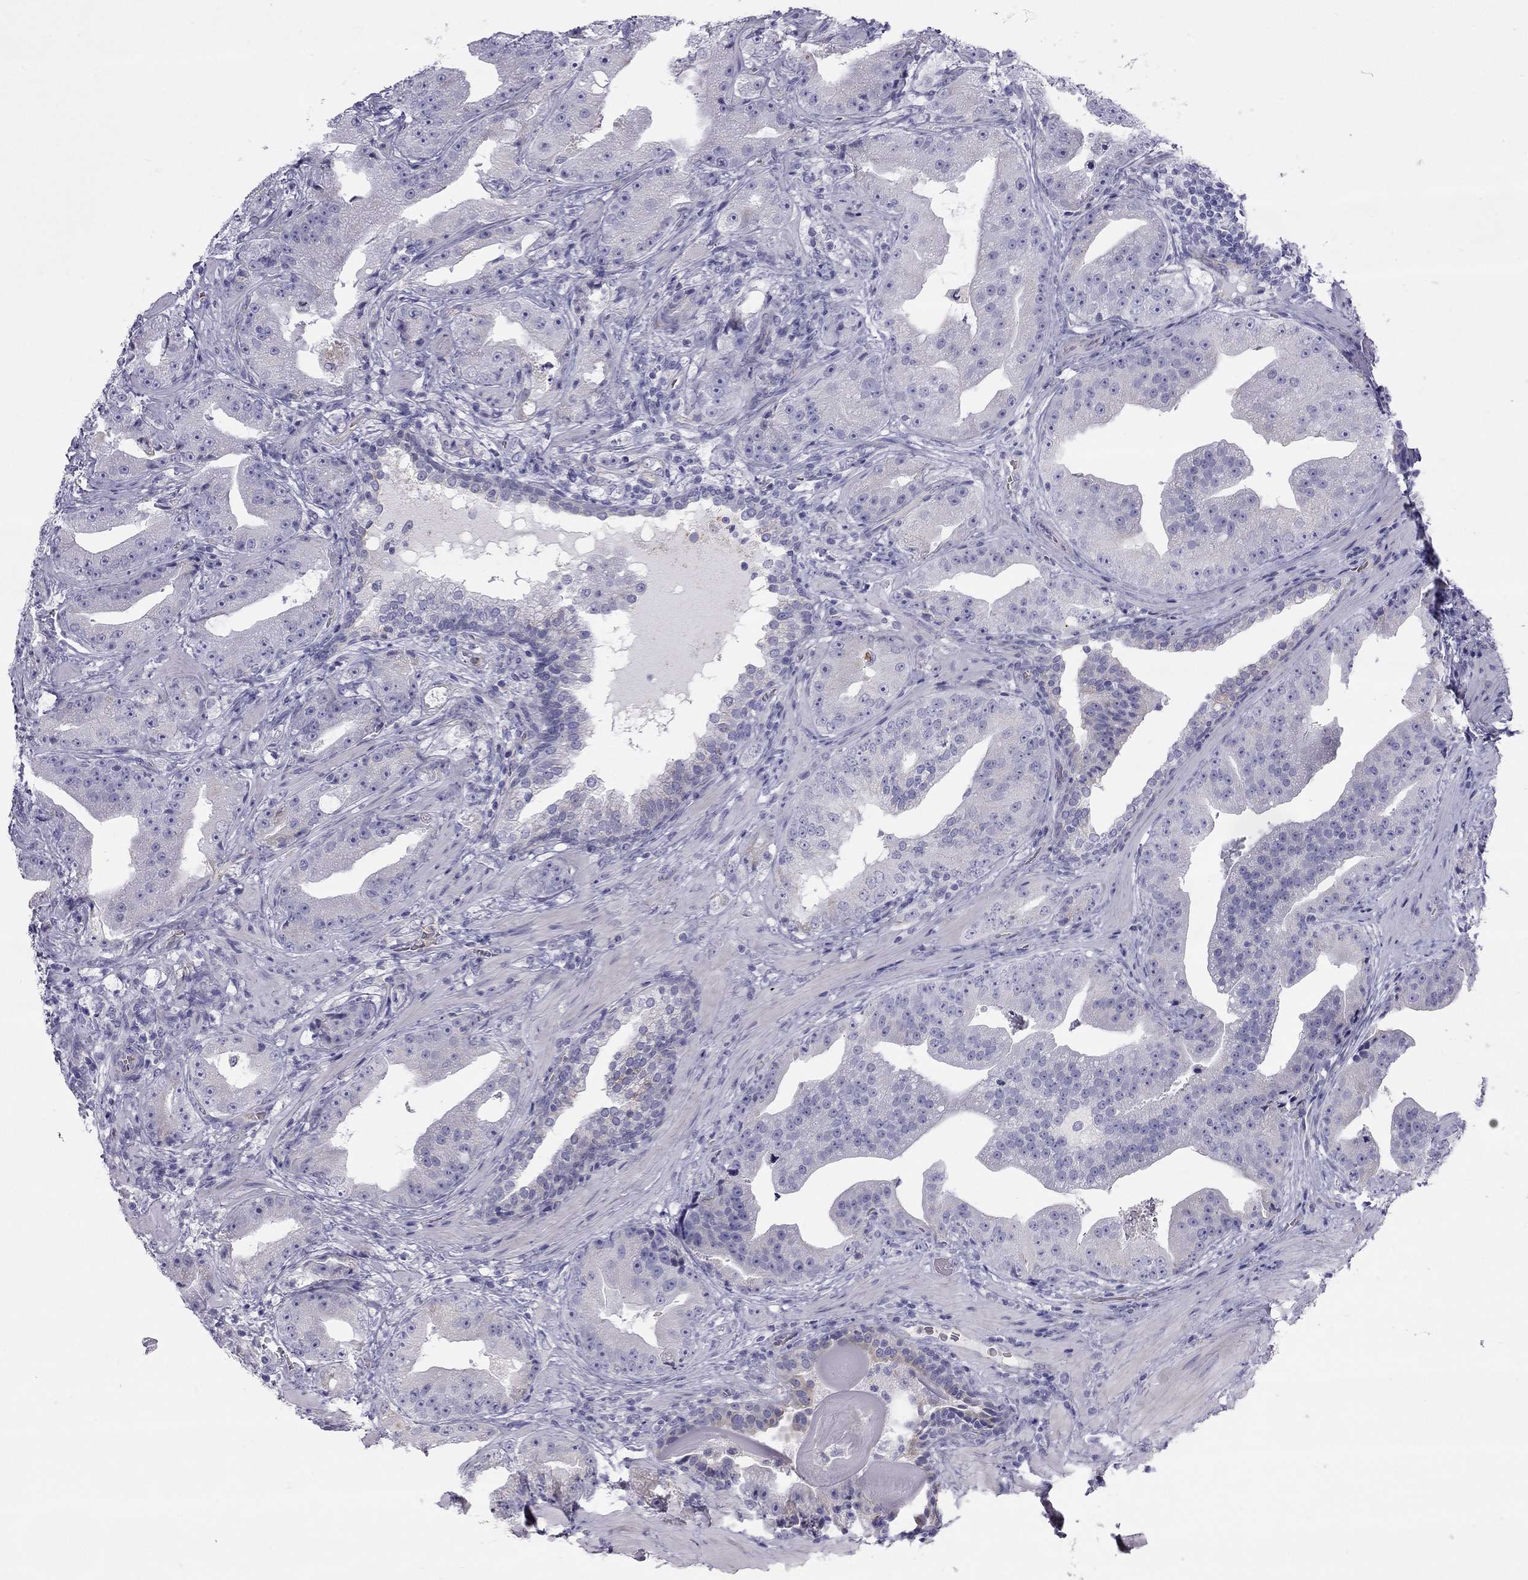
{"staining": {"intensity": "negative", "quantity": "none", "location": "none"}, "tissue": "prostate cancer", "cell_type": "Tumor cells", "image_type": "cancer", "snomed": [{"axis": "morphology", "description": "Adenocarcinoma, Low grade"}, {"axis": "topography", "description": "Prostate"}], "caption": "The image reveals no staining of tumor cells in prostate cancer.", "gene": "TDRD6", "patient": {"sex": "male", "age": 62}}